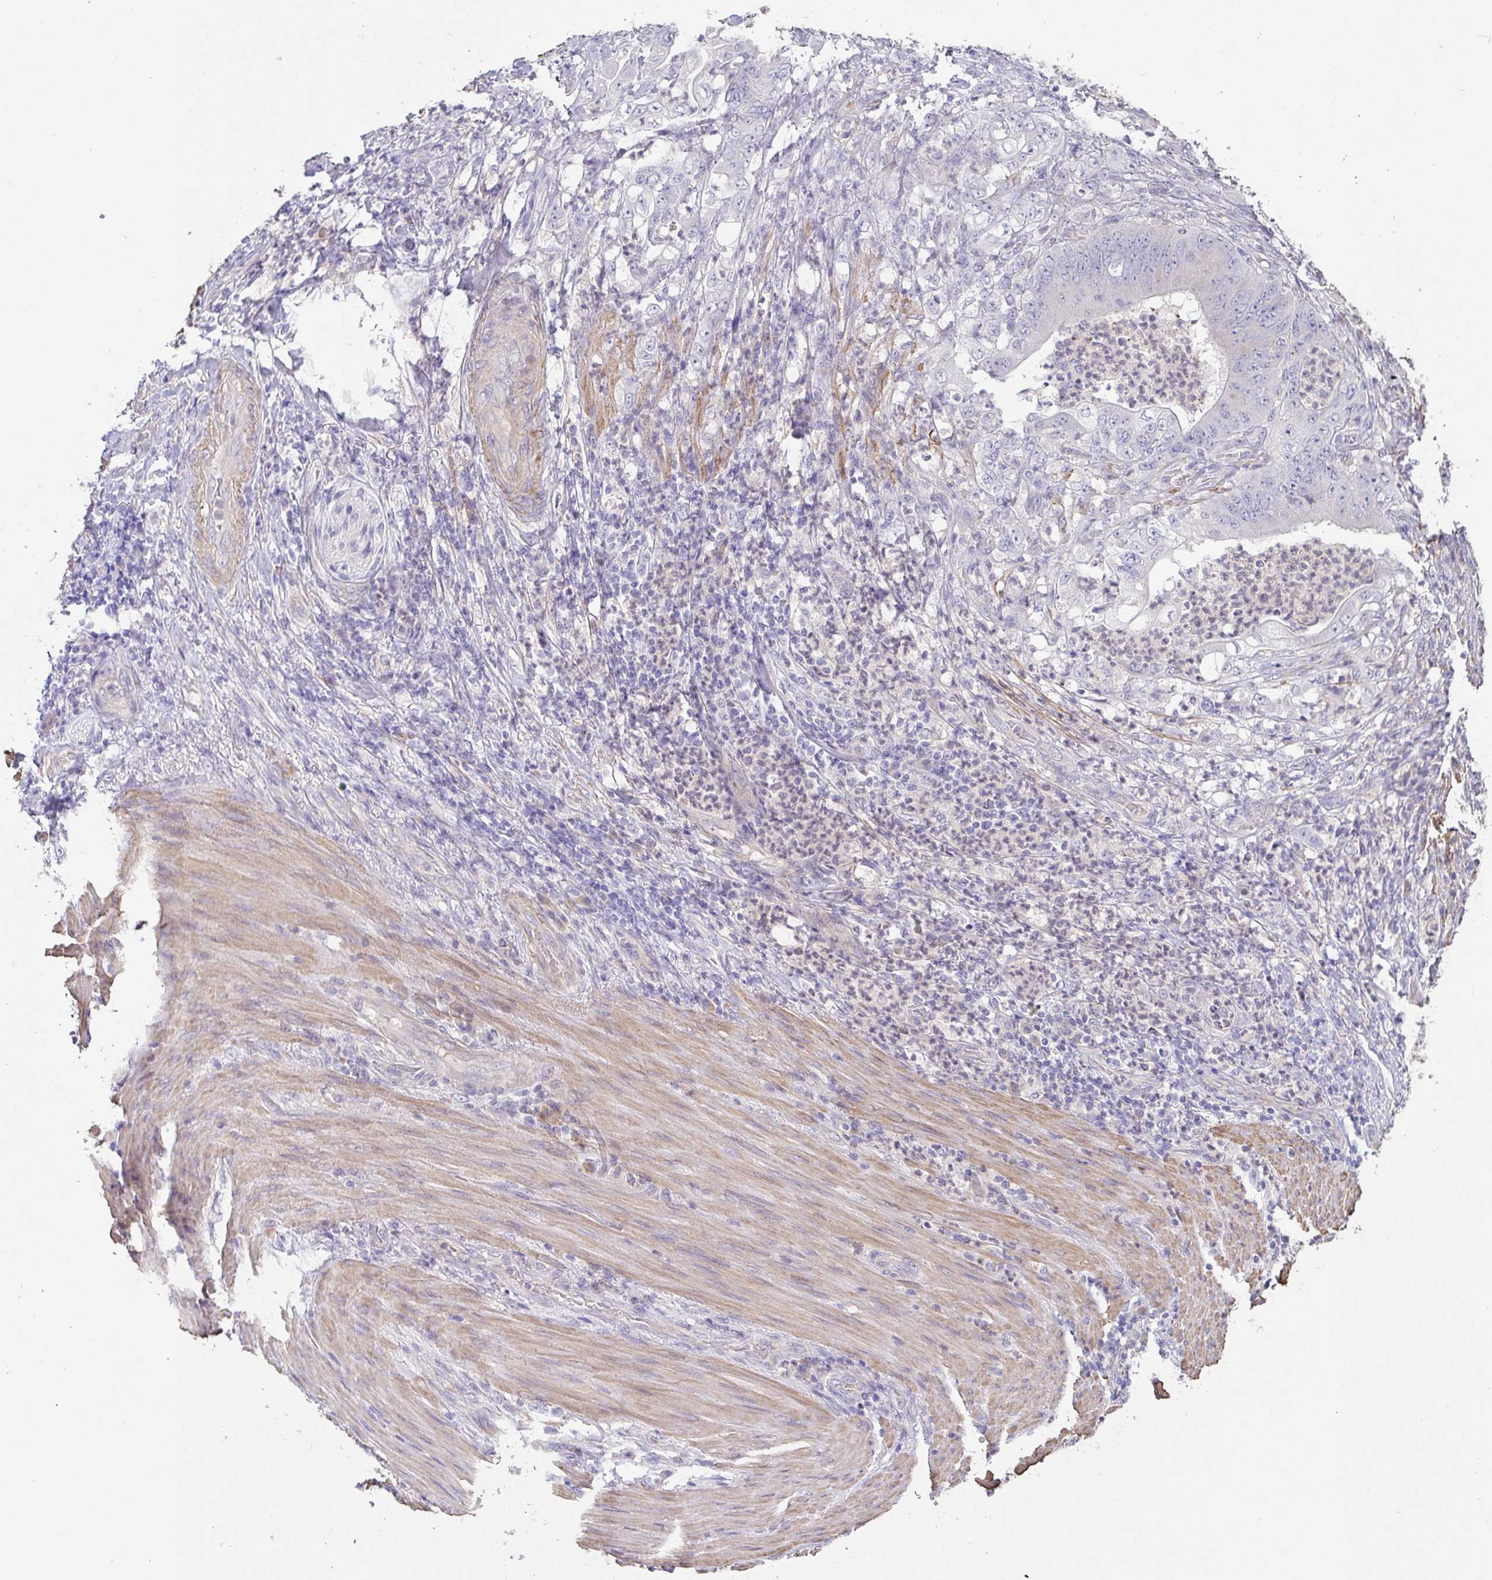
{"staining": {"intensity": "negative", "quantity": "none", "location": "none"}, "tissue": "stomach cancer", "cell_type": "Tumor cells", "image_type": "cancer", "snomed": [{"axis": "morphology", "description": "Adenocarcinoma, NOS"}, {"axis": "topography", "description": "Stomach"}], "caption": "Stomach adenocarcinoma stained for a protein using immunohistochemistry reveals no staining tumor cells.", "gene": "PYGM", "patient": {"sex": "female", "age": 73}}